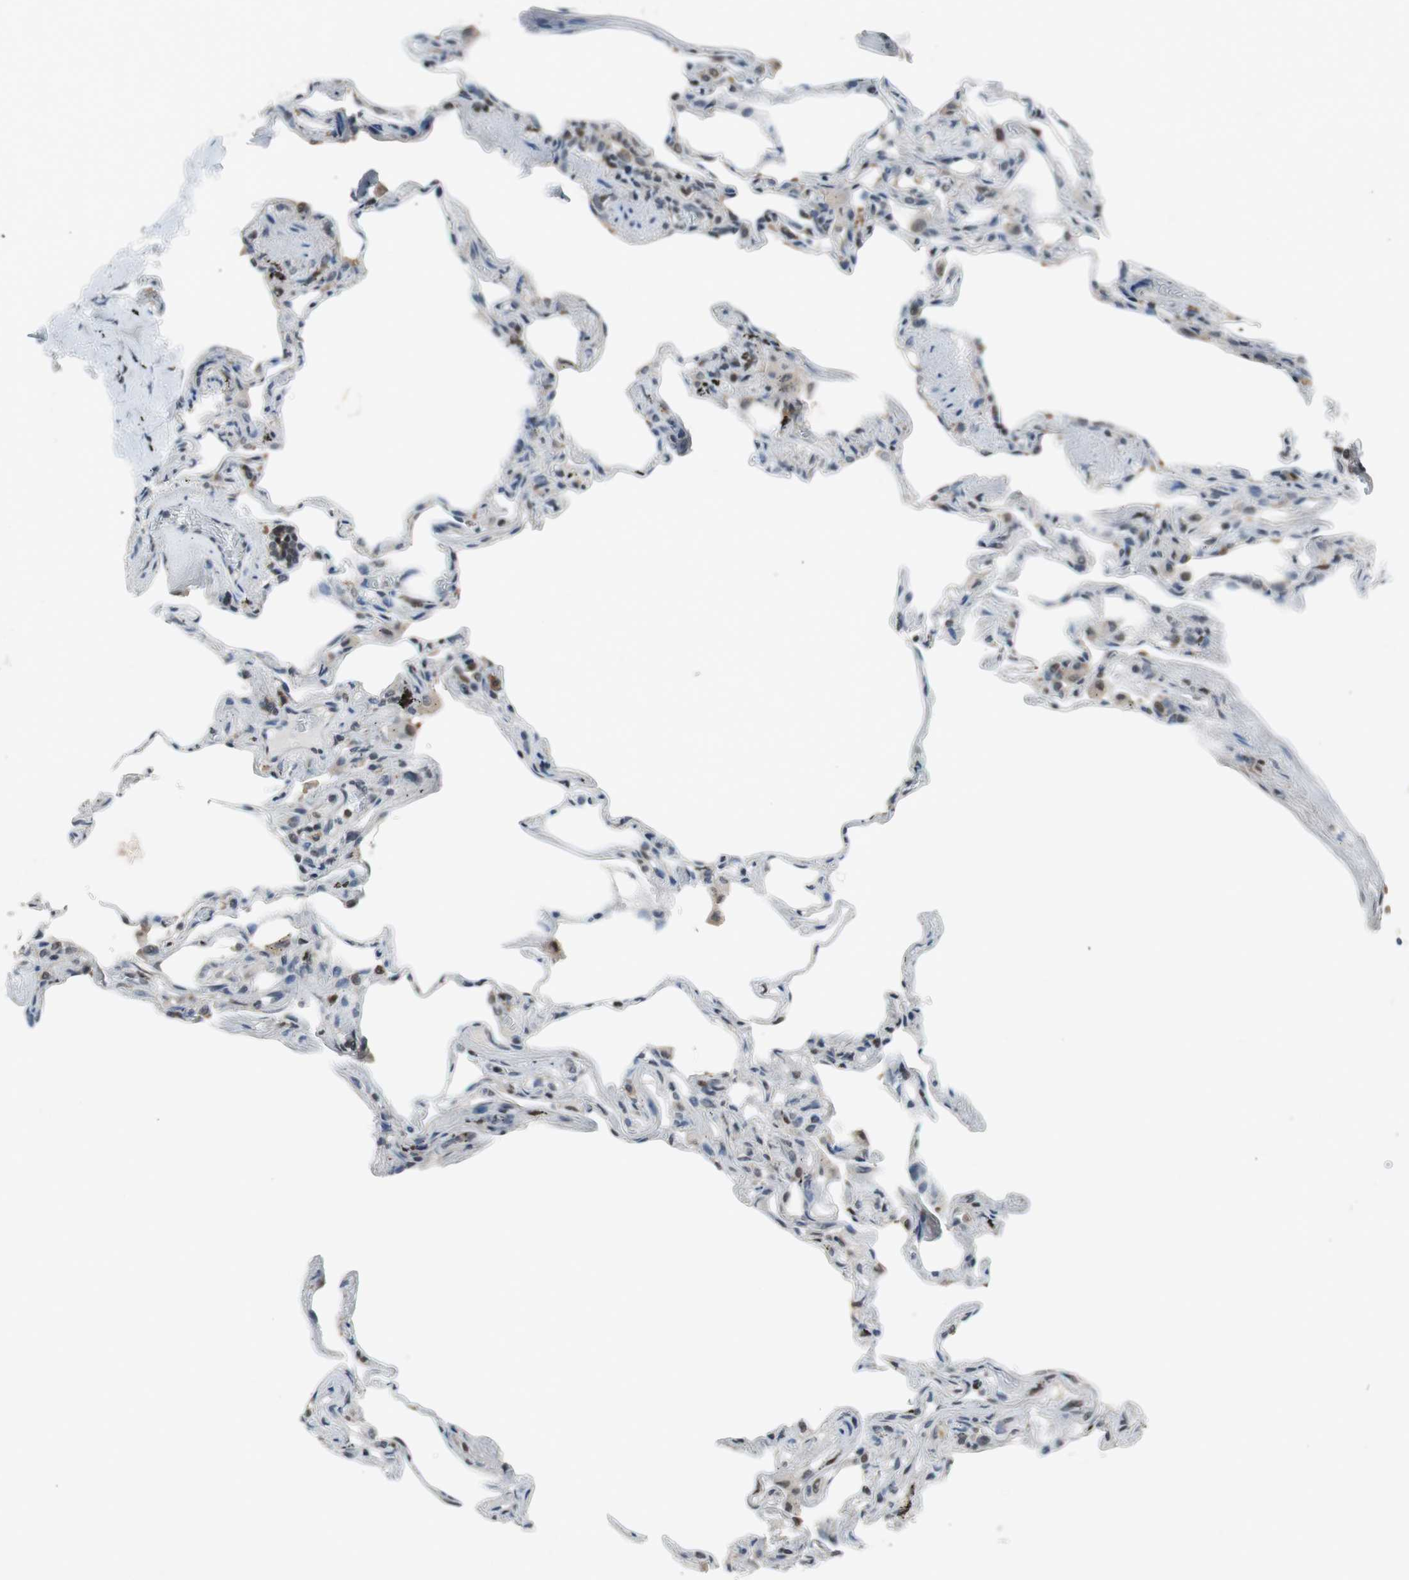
{"staining": {"intensity": "negative", "quantity": "none", "location": "none"}, "tissue": "lung", "cell_type": "Alveolar cells", "image_type": "normal", "snomed": [{"axis": "morphology", "description": "Normal tissue, NOS"}, {"axis": "morphology", "description": "Inflammation, NOS"}, {"axis": "topography", "description": "Lung"}], "caption": "Lung stained for a protein using immunohistochemistry exhibits no expression alveolar cells.", "gene": "MAFB", "patient": {"sex": "male", "age": 69}}